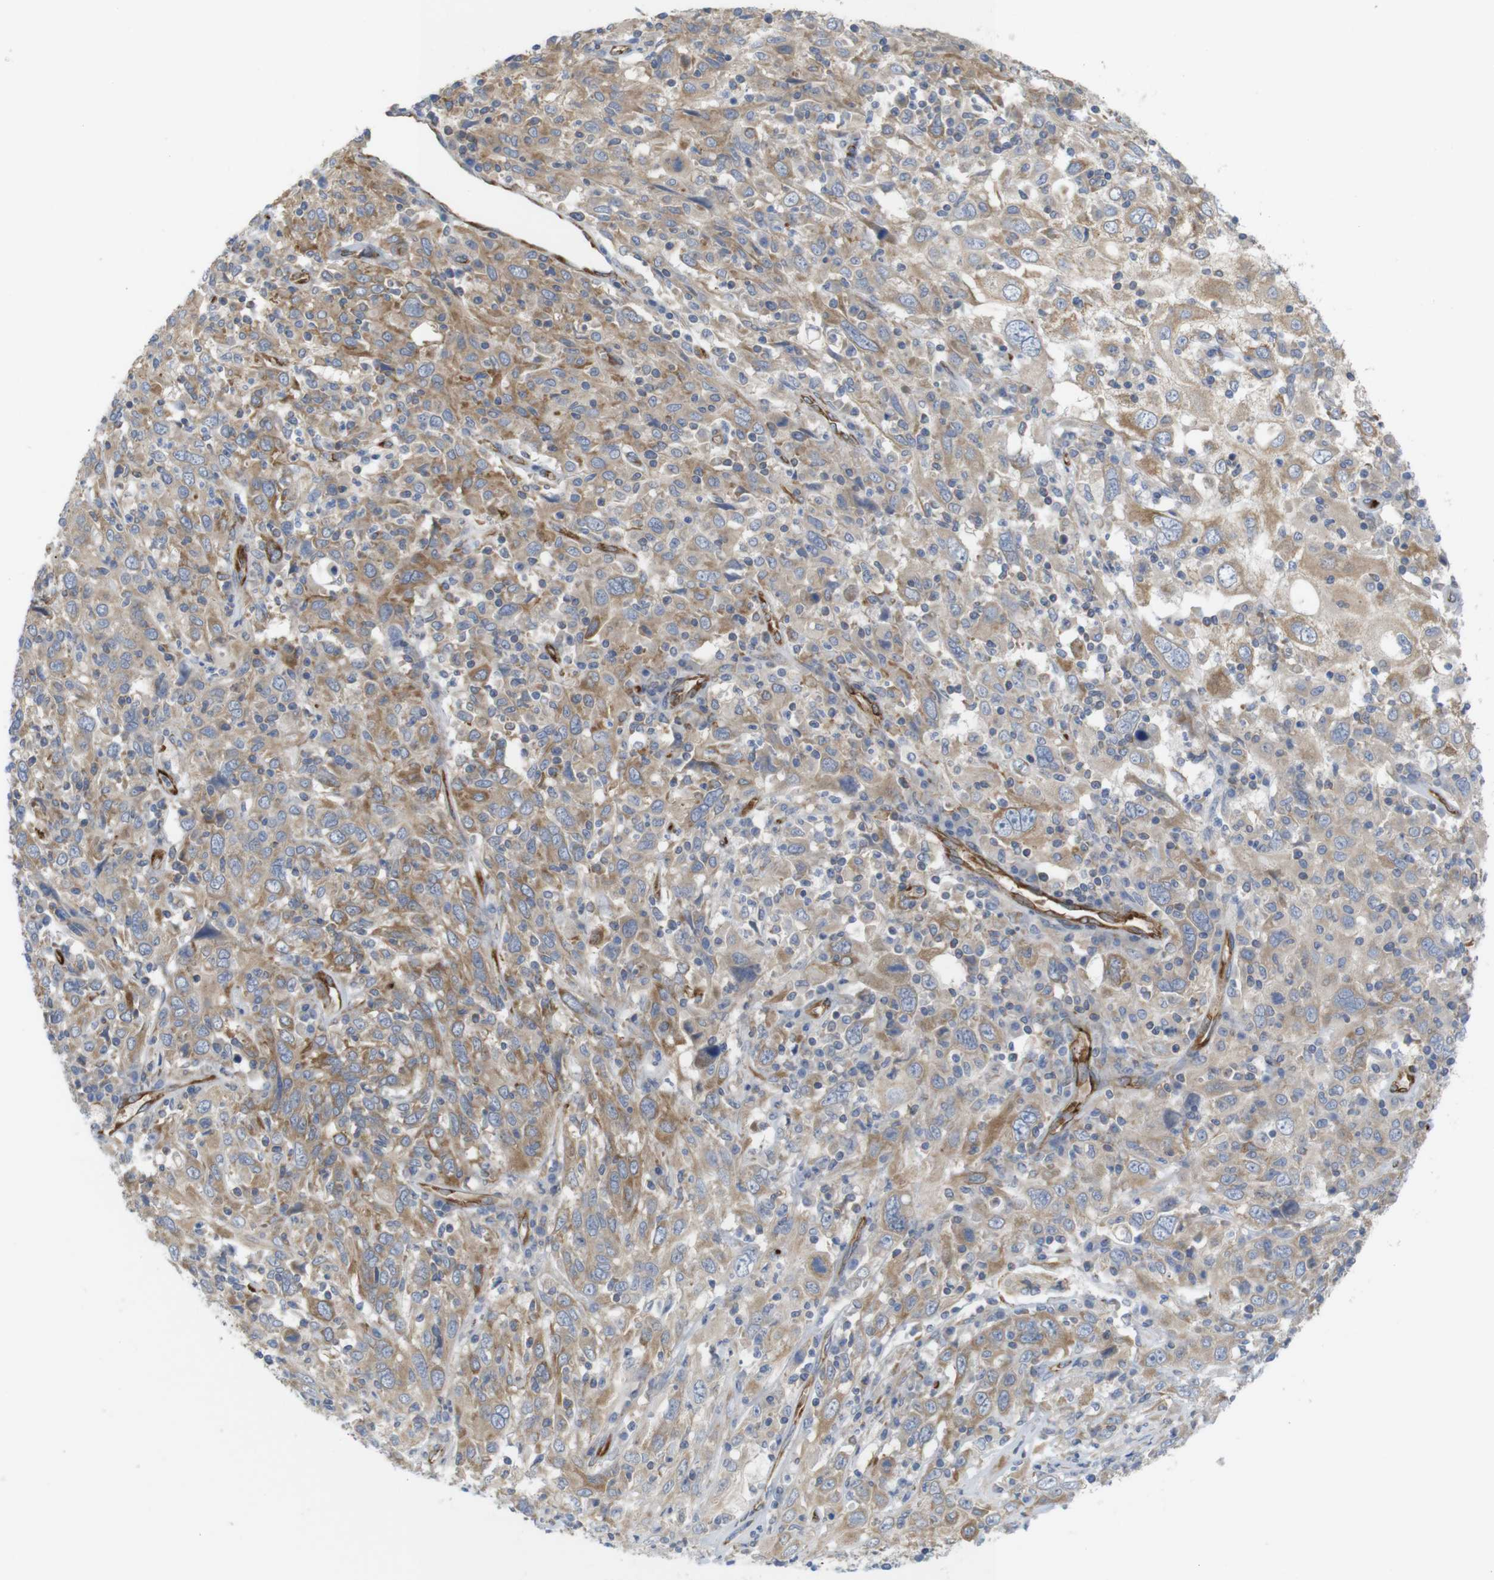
{"staining": {"intensity": "moderate", "quantity": "25%-75%", "location": "cytoplasmic/membranous"}, "tissue": "cervical cancer", "cell_type": "Tumor cells", "image_type": "cancer", "snomed": [{"axis": "morphology", "description": "Squamous cell carcinoma, NOS"}, {"axis": "topography", "description": "Cervix"}], "caption": "Squamous cell carcinoma (cervical) tissue shows moderate cytoplasmic/membranous staining in about 25%-75% of tumor cells", "gene": "PCNX2", "patient": {"sex": "female", "age": 46}}